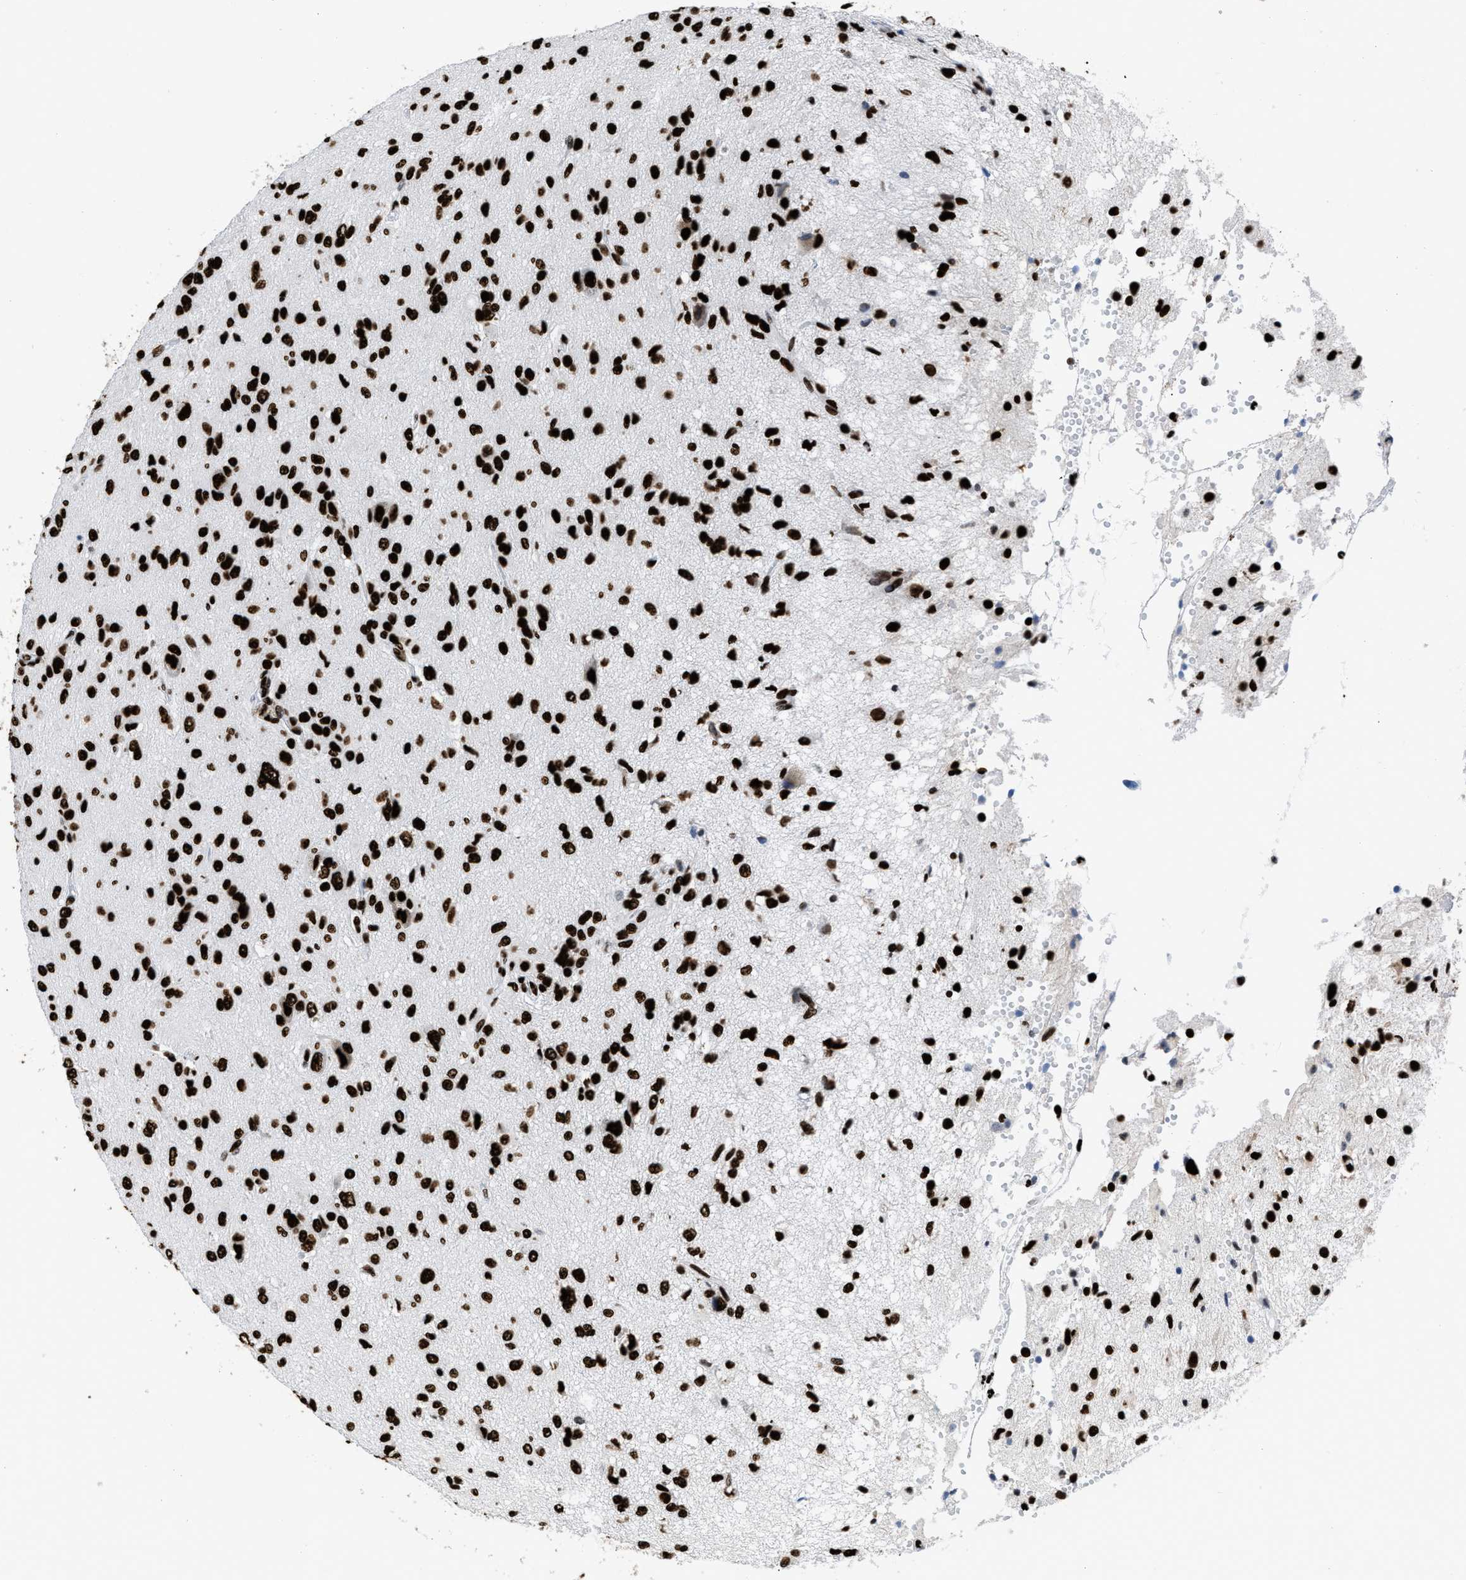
{"staining": {"intensity": "strong", "quantity": ">75%", "location": "nuclear"}, "tissue": "glioma", "cell_type": "Tumor cells", "image_type": "cancer", "snomed": [{"axis": "morphology", "description": "Glioma, malignant, High grade"}, {"axis": "topography", "description": "Brain"}], "caption": "IHC of human glioma displays high levels of strong nuclear expression in approximately >75% of tumor cells. The protein is shown in brown color, while the nuclei are stained blue.", "gene": "HNRNPM", "patient": {"sex": "female", "age": 59}}